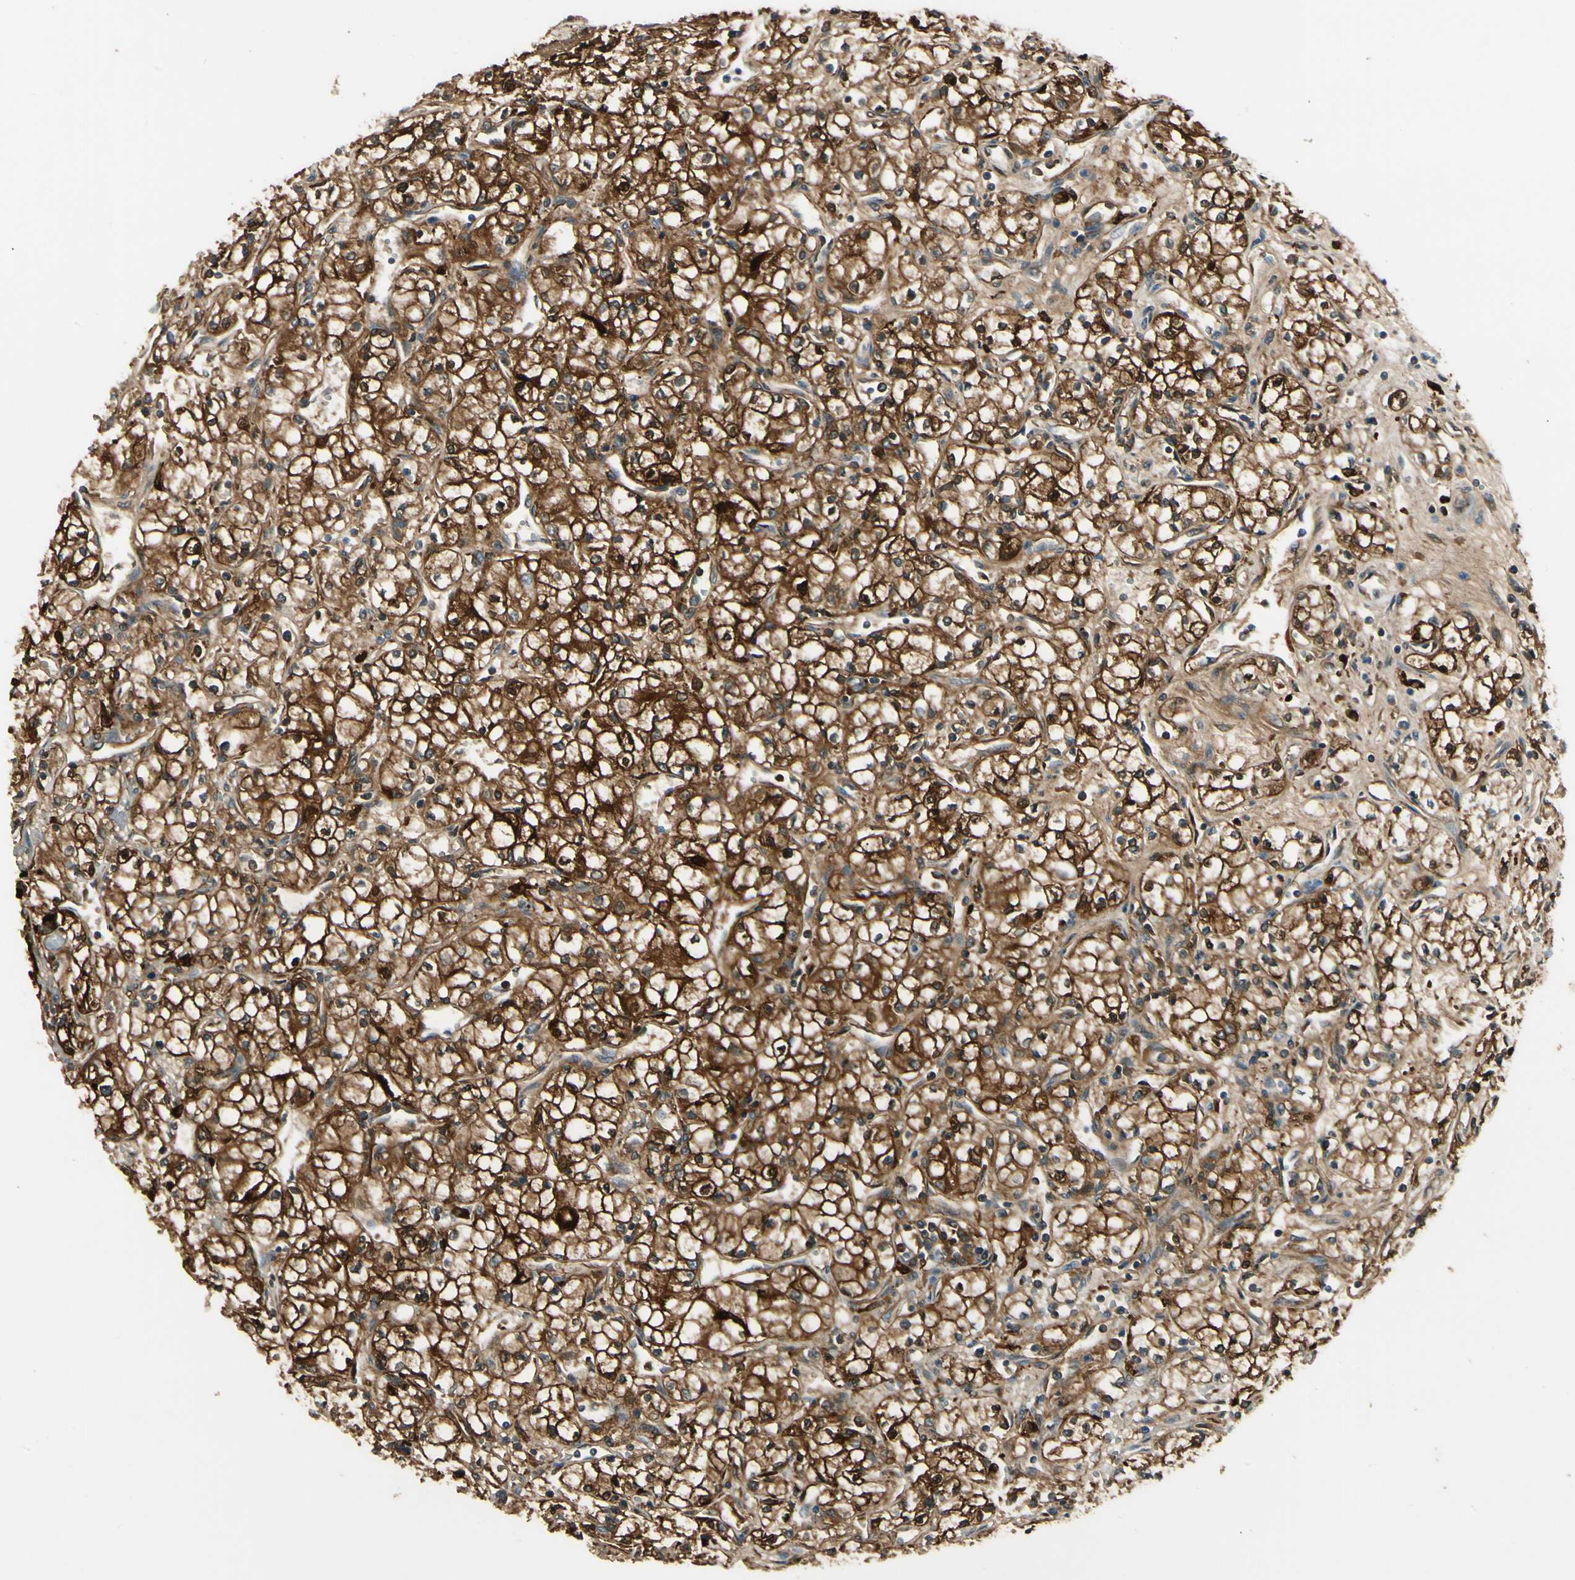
{"staining": {"intensity": "strong", "quantity": ">75%", "location": "cytoplasmic/membranous,nuclear"}, "tissue": "renal cancer", "cell_type": "Tumor cells", "image_type": "cancer", "snomed": [{"axis": "morphology", "description": "Normal tissue, NOS"}, {"axis": "morphology", "description": "Adenocarcinoma, NOS"}, {"axis": "topography", "description": "Kidney"}], "caption": "Adenocarcinoma (renal) tissue demonstrates strong cytoplasmic/membranous and nuclear expression in approximately >75% of tumor cells (DAB IHC, brown staining for protein, blue staining for nuclei).", "gene": "FTH1", "patient": {"sex": "male", "age": 59}}